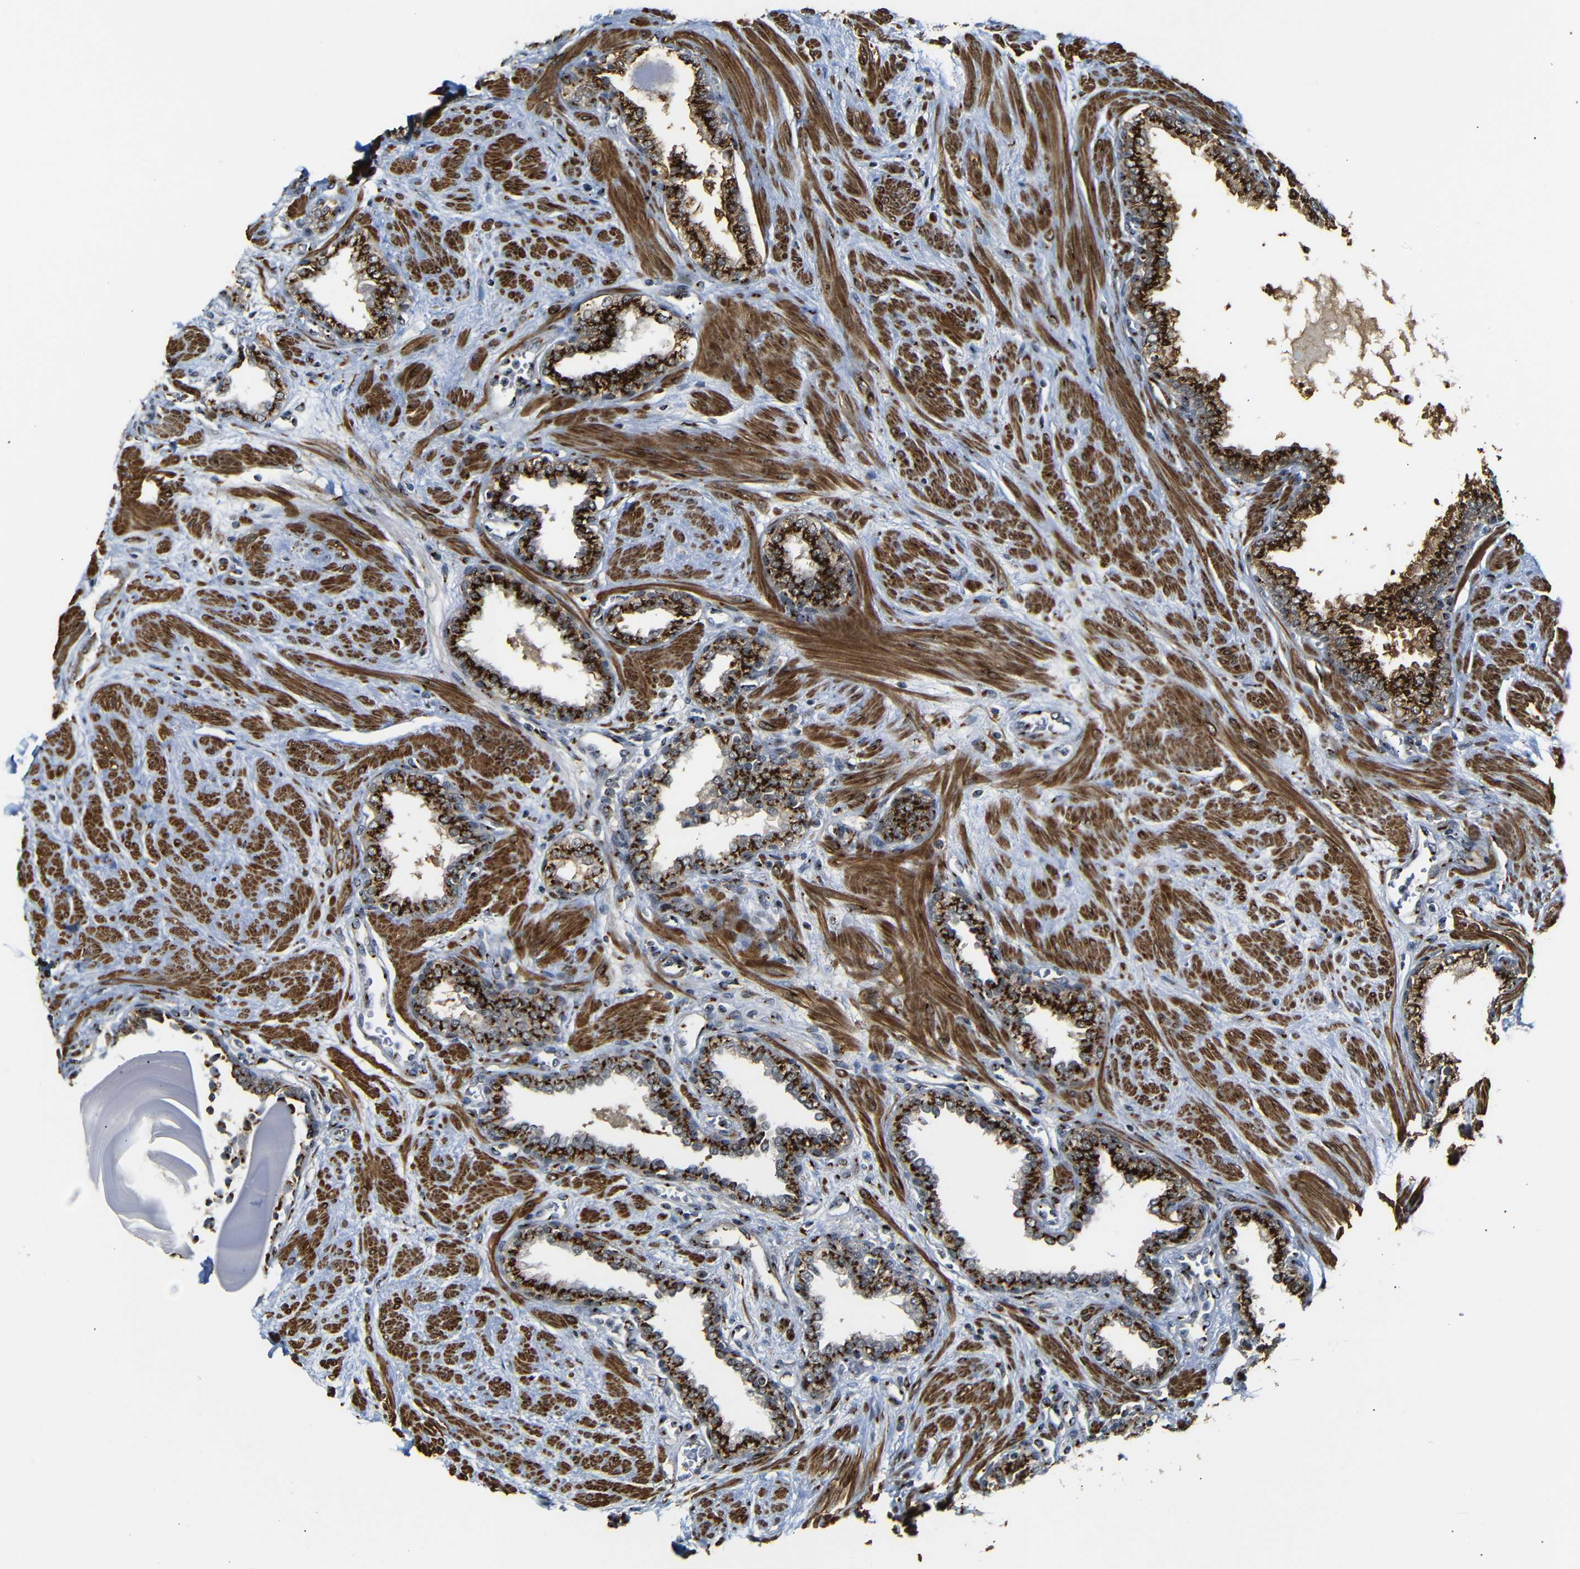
{"staining": {"intensity": "strong", "quantity": ">75%", "location": "cytoplasmic/membranous"}, "tissue": "prostate", "cell_type": "Glandular cells", "image_type": "normal", "snomed": [{"axis": "morphology", "description": "Normal tissue, NOS"}, {"axis": "topography", "description": "Prostate"}], "caption": "Immunohistochemical staining of normal prostate shows >75% levels of strong cytoplasmic/membranous protein expression in approximately >75% of glandular cells.", "gene": "TGOLN2", "patient": {"sex": "male", "age": 51}}